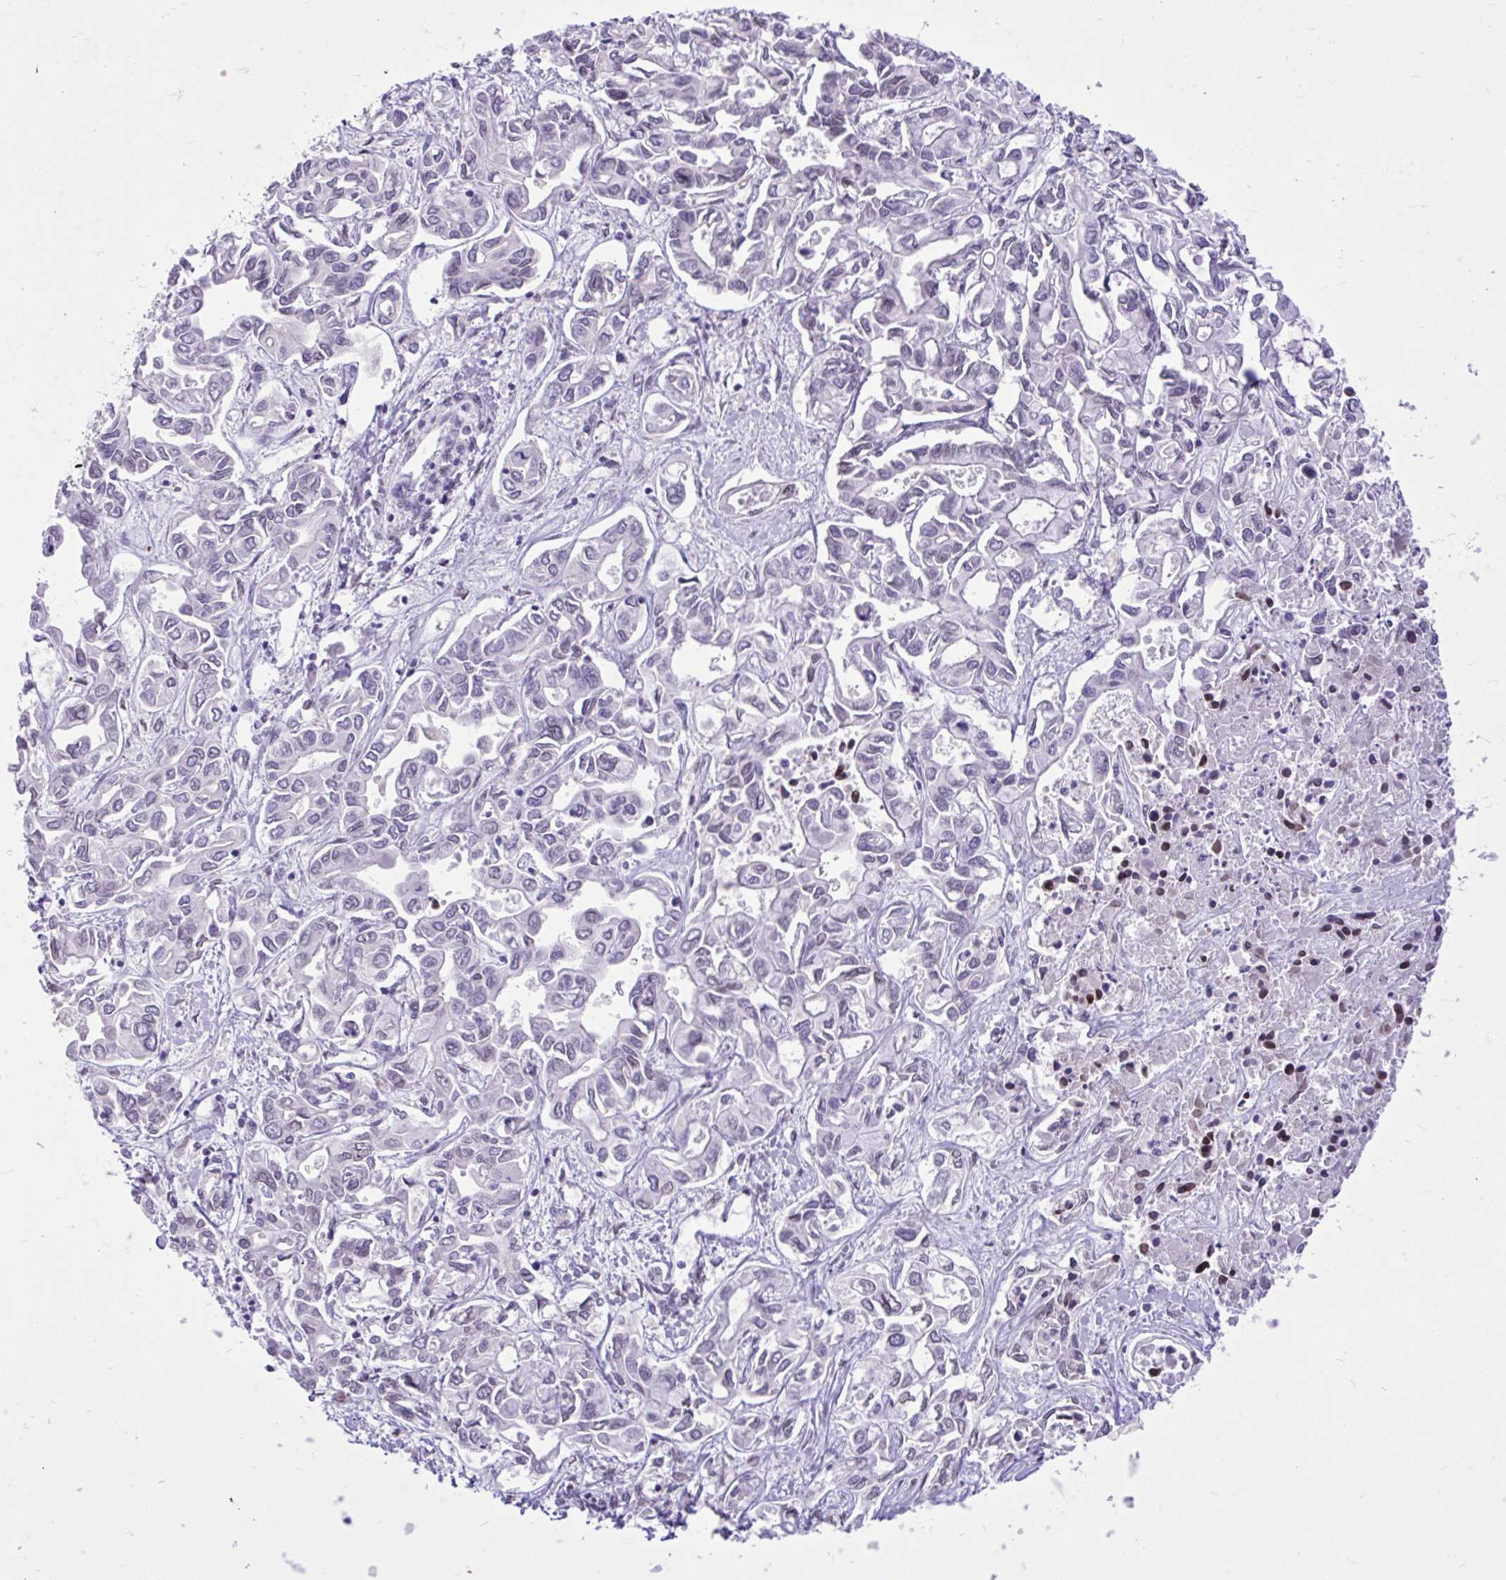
{"staining": {"intensity": "weak", "quantity": "25%-75%", "location": "cytoplasmic/membranous"}, "tissue": "liver cancer", "cell_type": "Tumor cells", "image_type": "cancer", "snomed": [{"axis": "morphology", "description": "Cholangiocarcinoma"}, {"axis": "topography", "description": "Liver"}], "caption": "Protein staining of liver cholangiocarcinoma tissue reveals weak cytoplasmic/membranous expression in about 25%-75% of tumor cells.", "gene": "CEACAM18", "patient": {"sex": "female", "age": 64}}